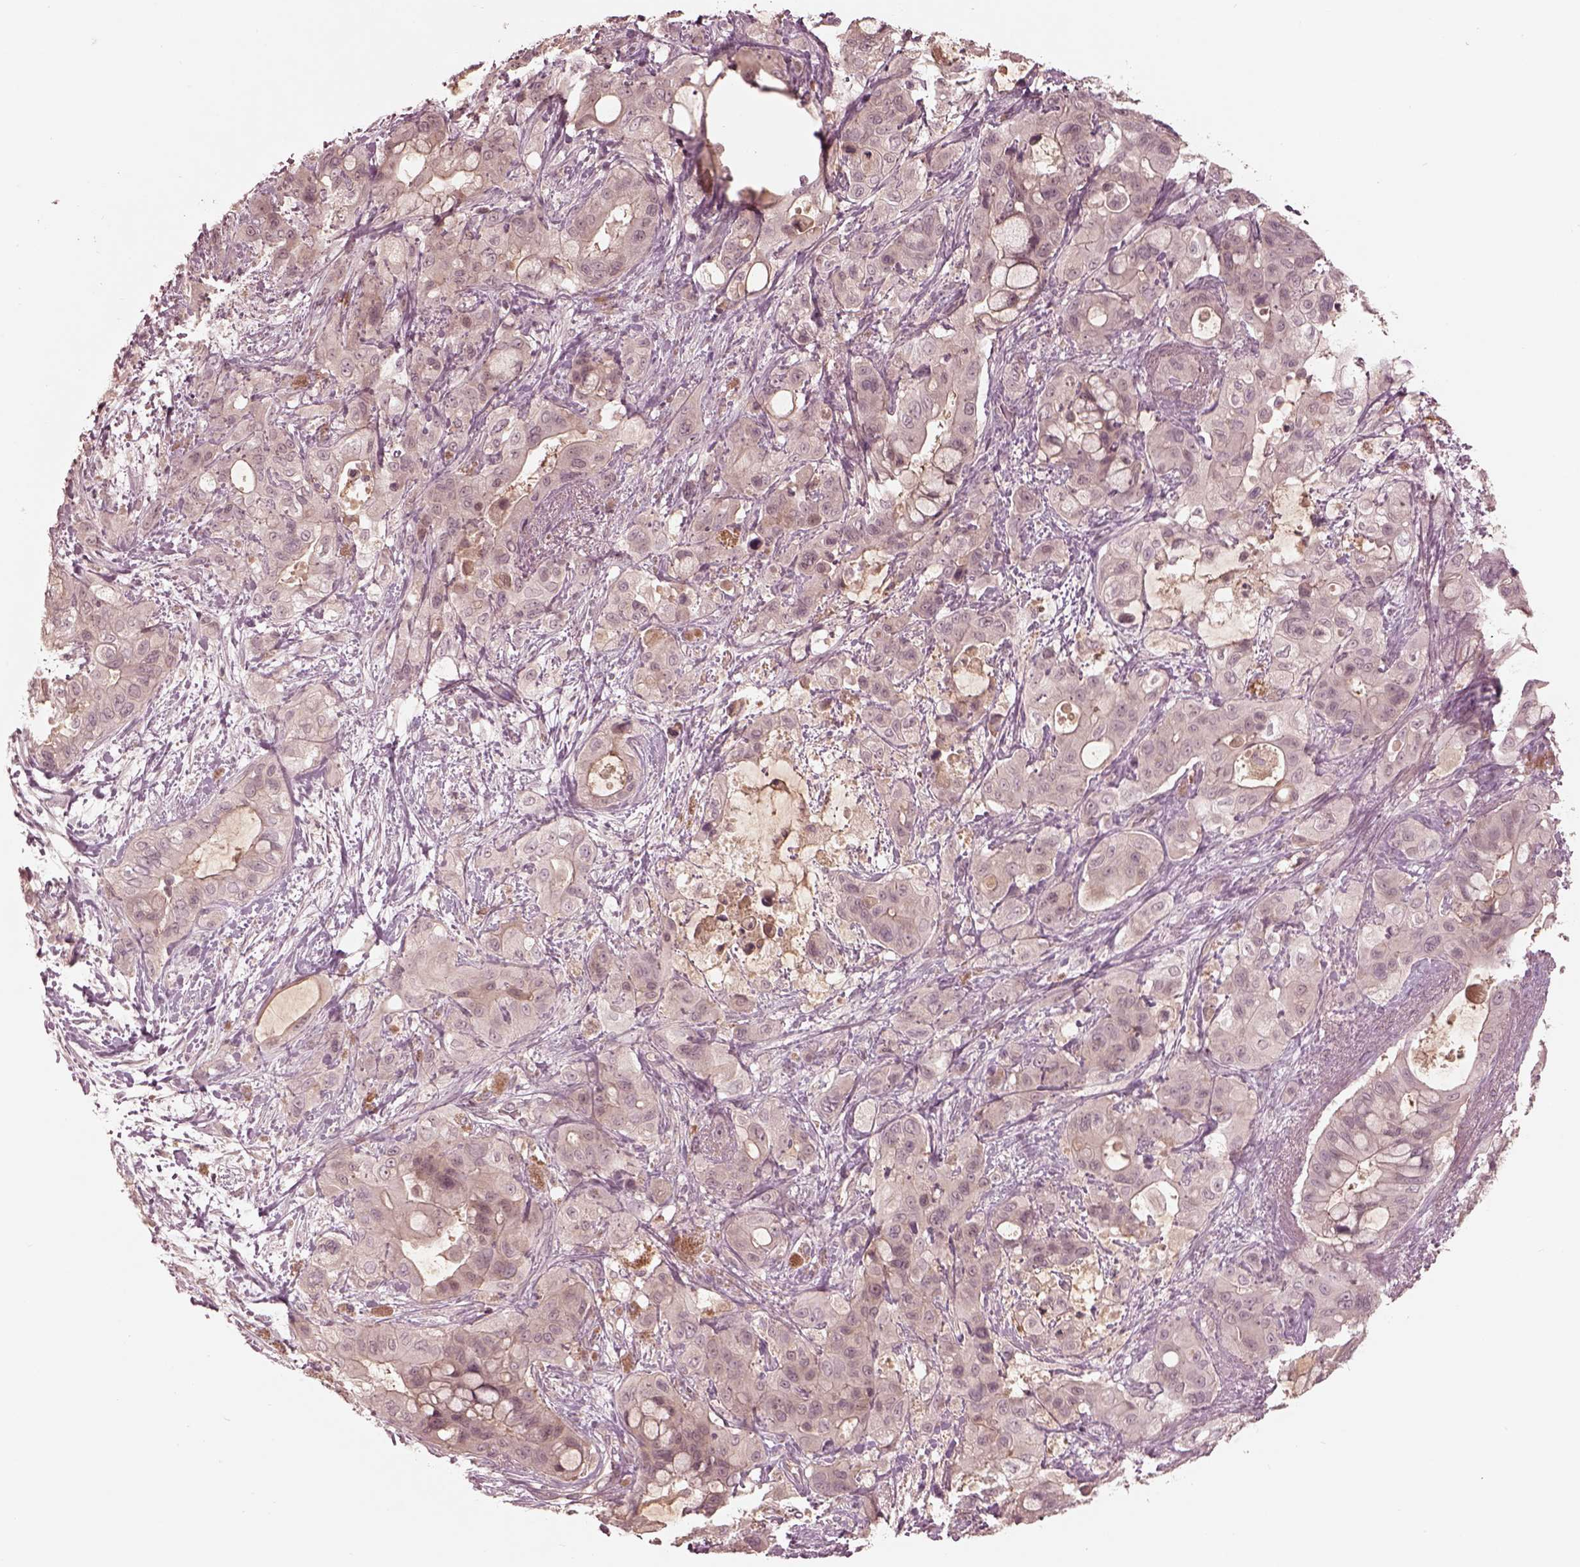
{"staining": {"intensity": "negative", "quantity": "none", "location": "none"}, "tissue": "pancreatic cancer", "cell_type": "Tumor cells", "image_type": "cancer", "snomed": [{"axis": "morphology", "description": "Adenocarcinoma, NOS"}, {"axis": "topography", "description": "Pancreas"}], "caption": "Immunohistochemistry of human pancreatic cancer shows no positivity in tumor cells.", "gene": "TF", "patient": {"sex": "male", "age": 71}}